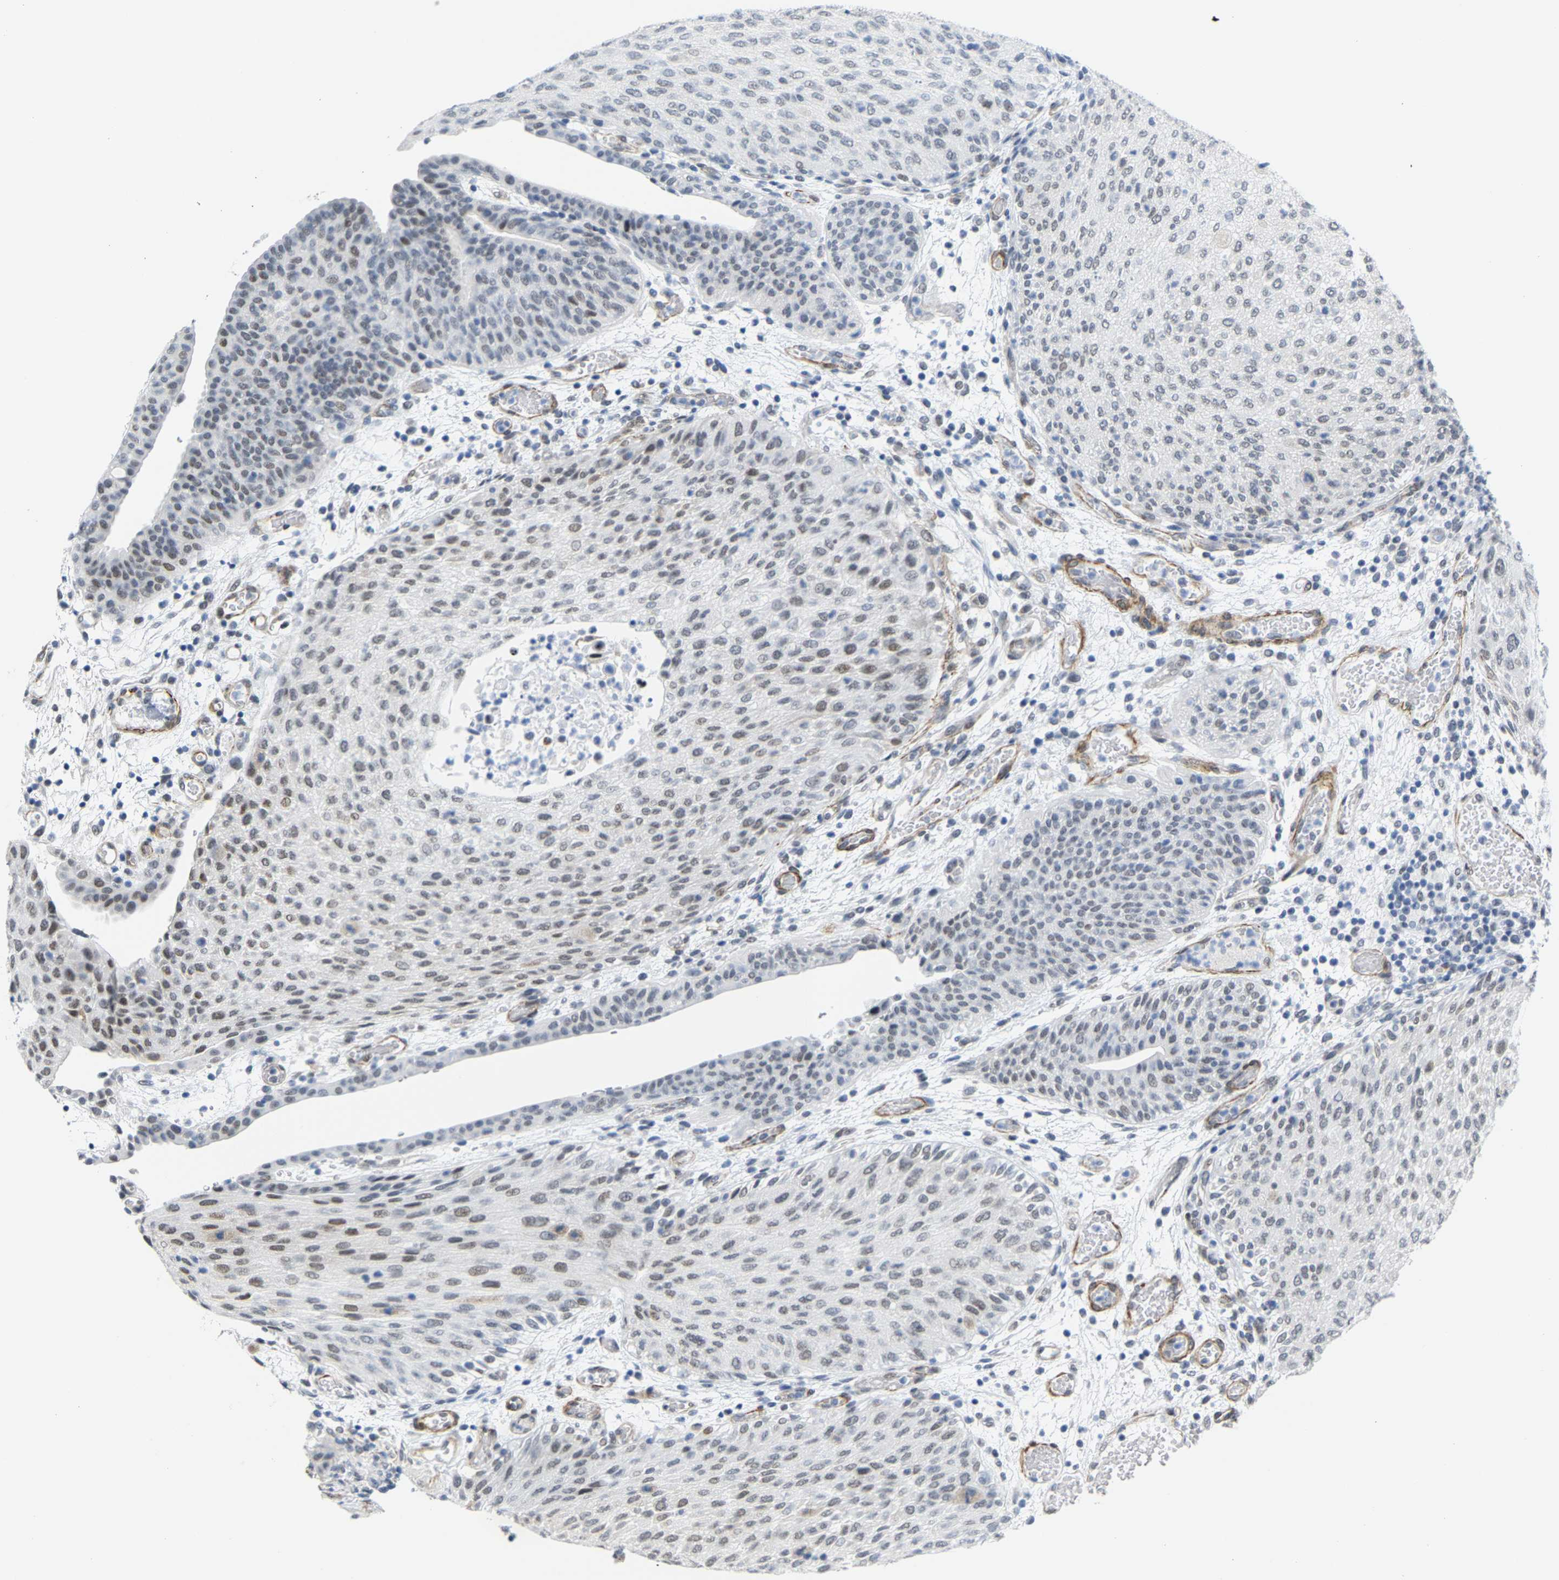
{"staining": {"intensity": "weak", "quantity": "25%-75%", "location": "nuclear"}, "tissue": "urothelial cancer", "cell_type": "Tumor cells", "image_type": "cancer", "snomed": [{"axis": "morphology", "description": "Urothelial carcinoma, Low grade"}, {"axis": "morphology", "description": "Urothelial carcinoma, High grade"}, {"axis": "topography", "description": "Urinary bladder"}], "caption": "IHC (DAB (3,3'-diaminobenzidine)) staining of human urothelial cancer exhibits weak nuclear protein staining in about 25%-75% of tumor cells.", "gene": "FAM180A", "patient": {"sex": "male", "age": 35}}